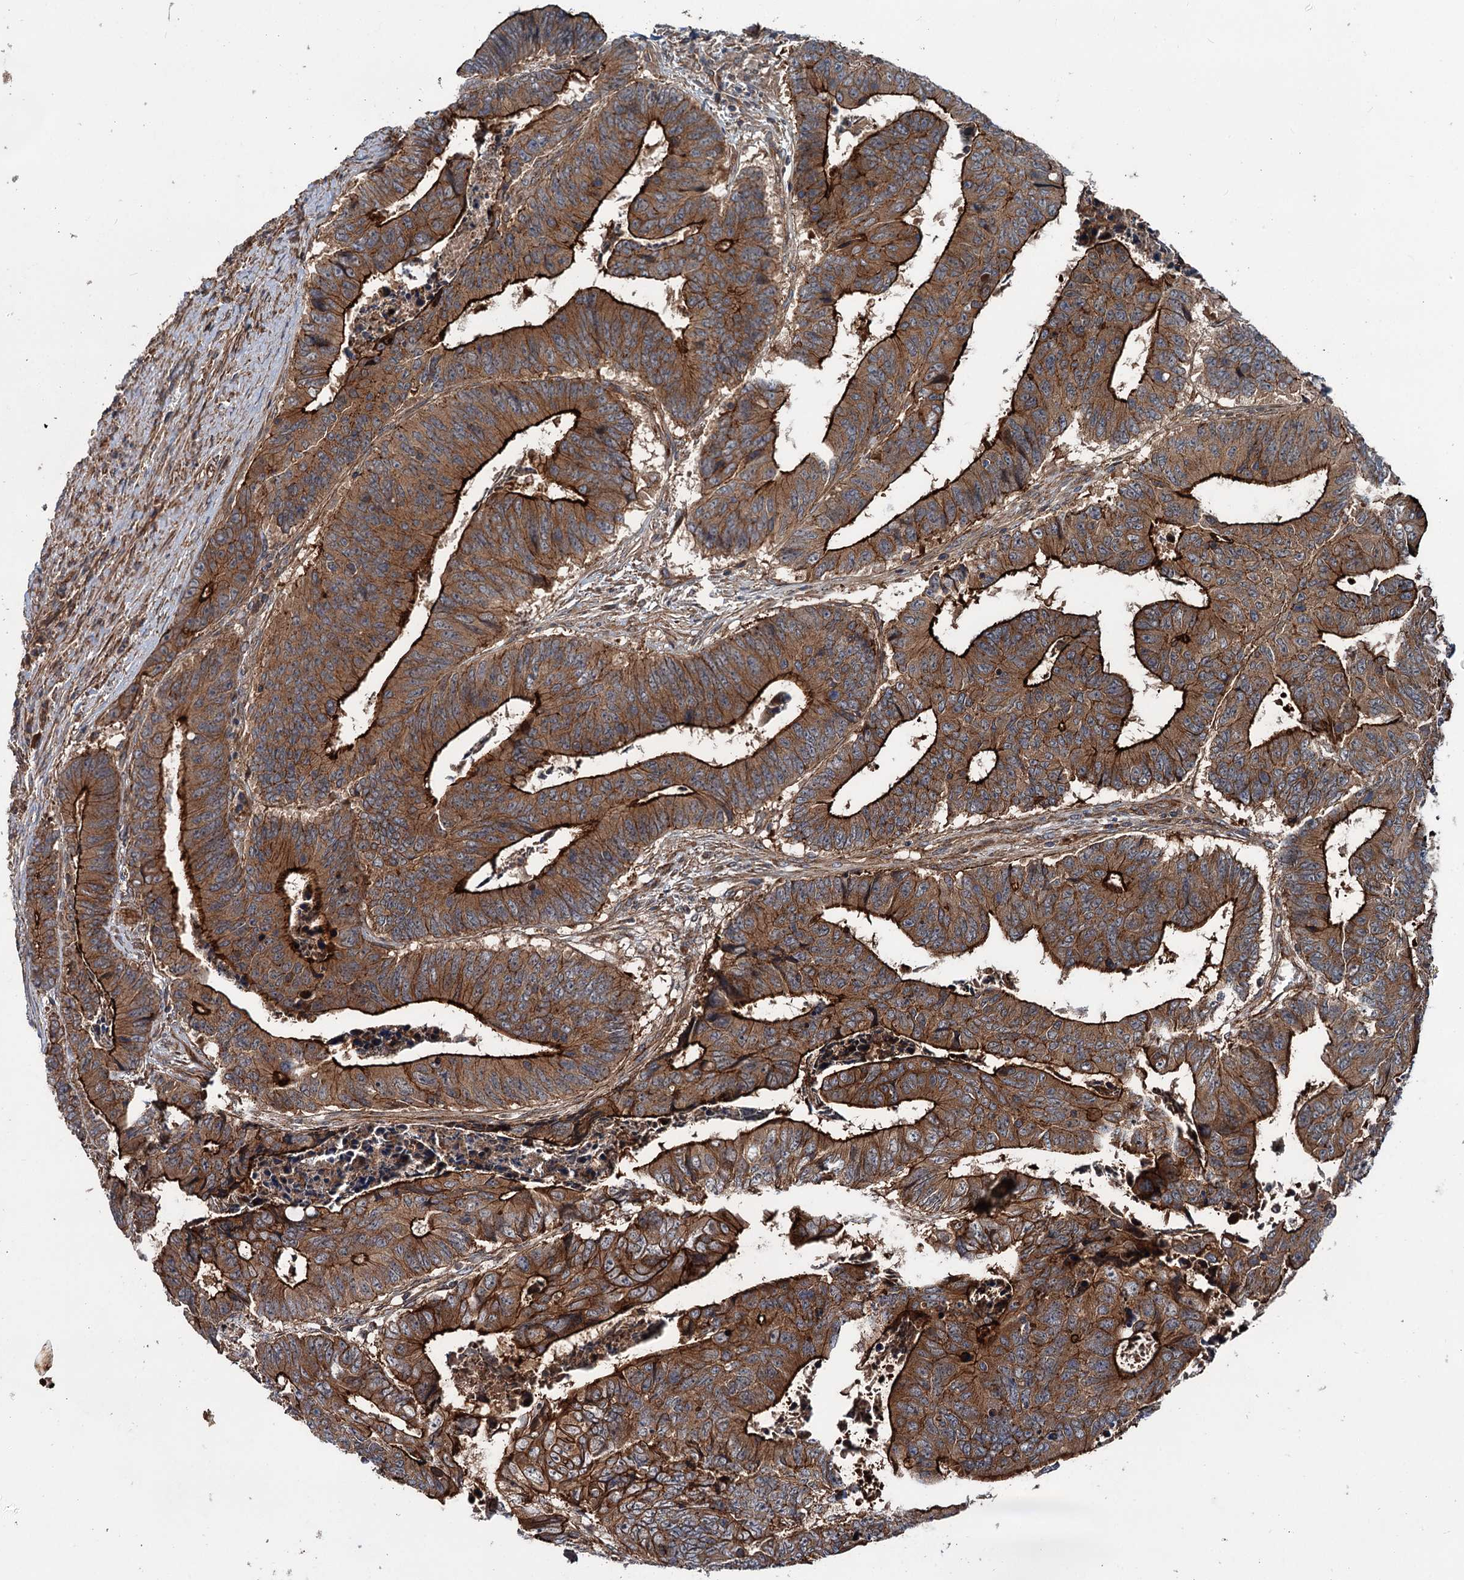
{"staining": {"intensity": "strong", "quantity": ">75%", "location": "cytoplasmic/membranous"}, "tissue": "colorectal cancer", "cell_type": "Tumor cells", "image_type": "cancer", "snomed": [{"axis": "morphology", "description": "Adenocarcinoma, NOS"}, {"axis": "topography", "description": "Rectum"}], "caption": "Tumor cells show strong cytoplasmic/membranous positivity in about >75% of cells in adenocarcinoma (colorectal).", "gene": "ADGRG4", "patient": {"sex": "male", "age": 84}}